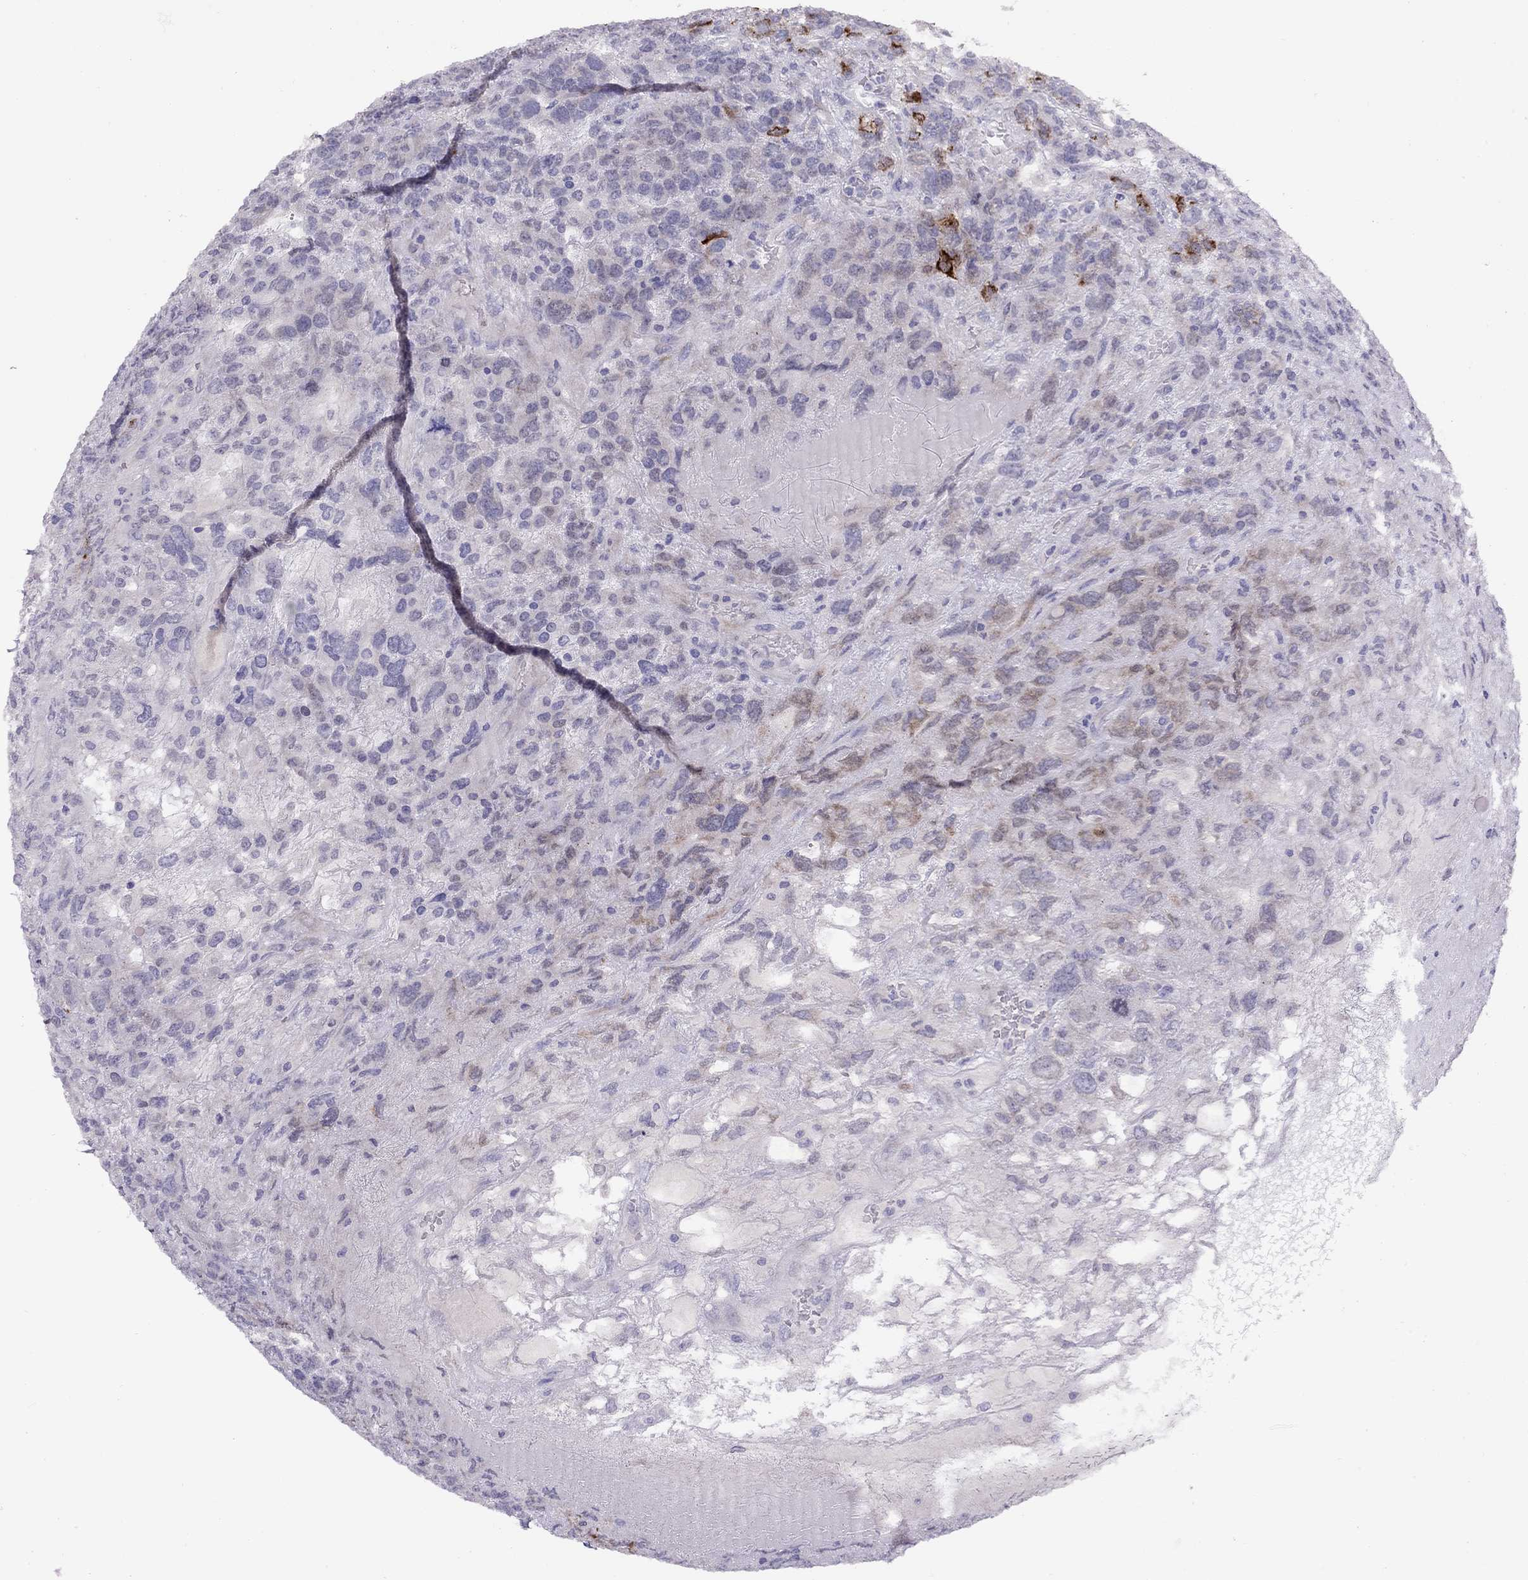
{"staining": {"intensity": "moderate", "quantity": "<25%", "location": "cytoplasmic/membranous"}, "tissue": "testis cancer", "cell_type": "Tumor cells", "image_type": "cancer", "snomed": [{"axis": "morphology", "description": "Seminoma, NOS"}, {"axis": "topography", "description": "Testis"}], "caption": "Tumor cells show low levels of moderate cytoplasmic/membranous expression in approximately <25% of cells in human seminoma (testis).", "gene": "CPNE4", "patient": {"sex": "male", "age": 52}}